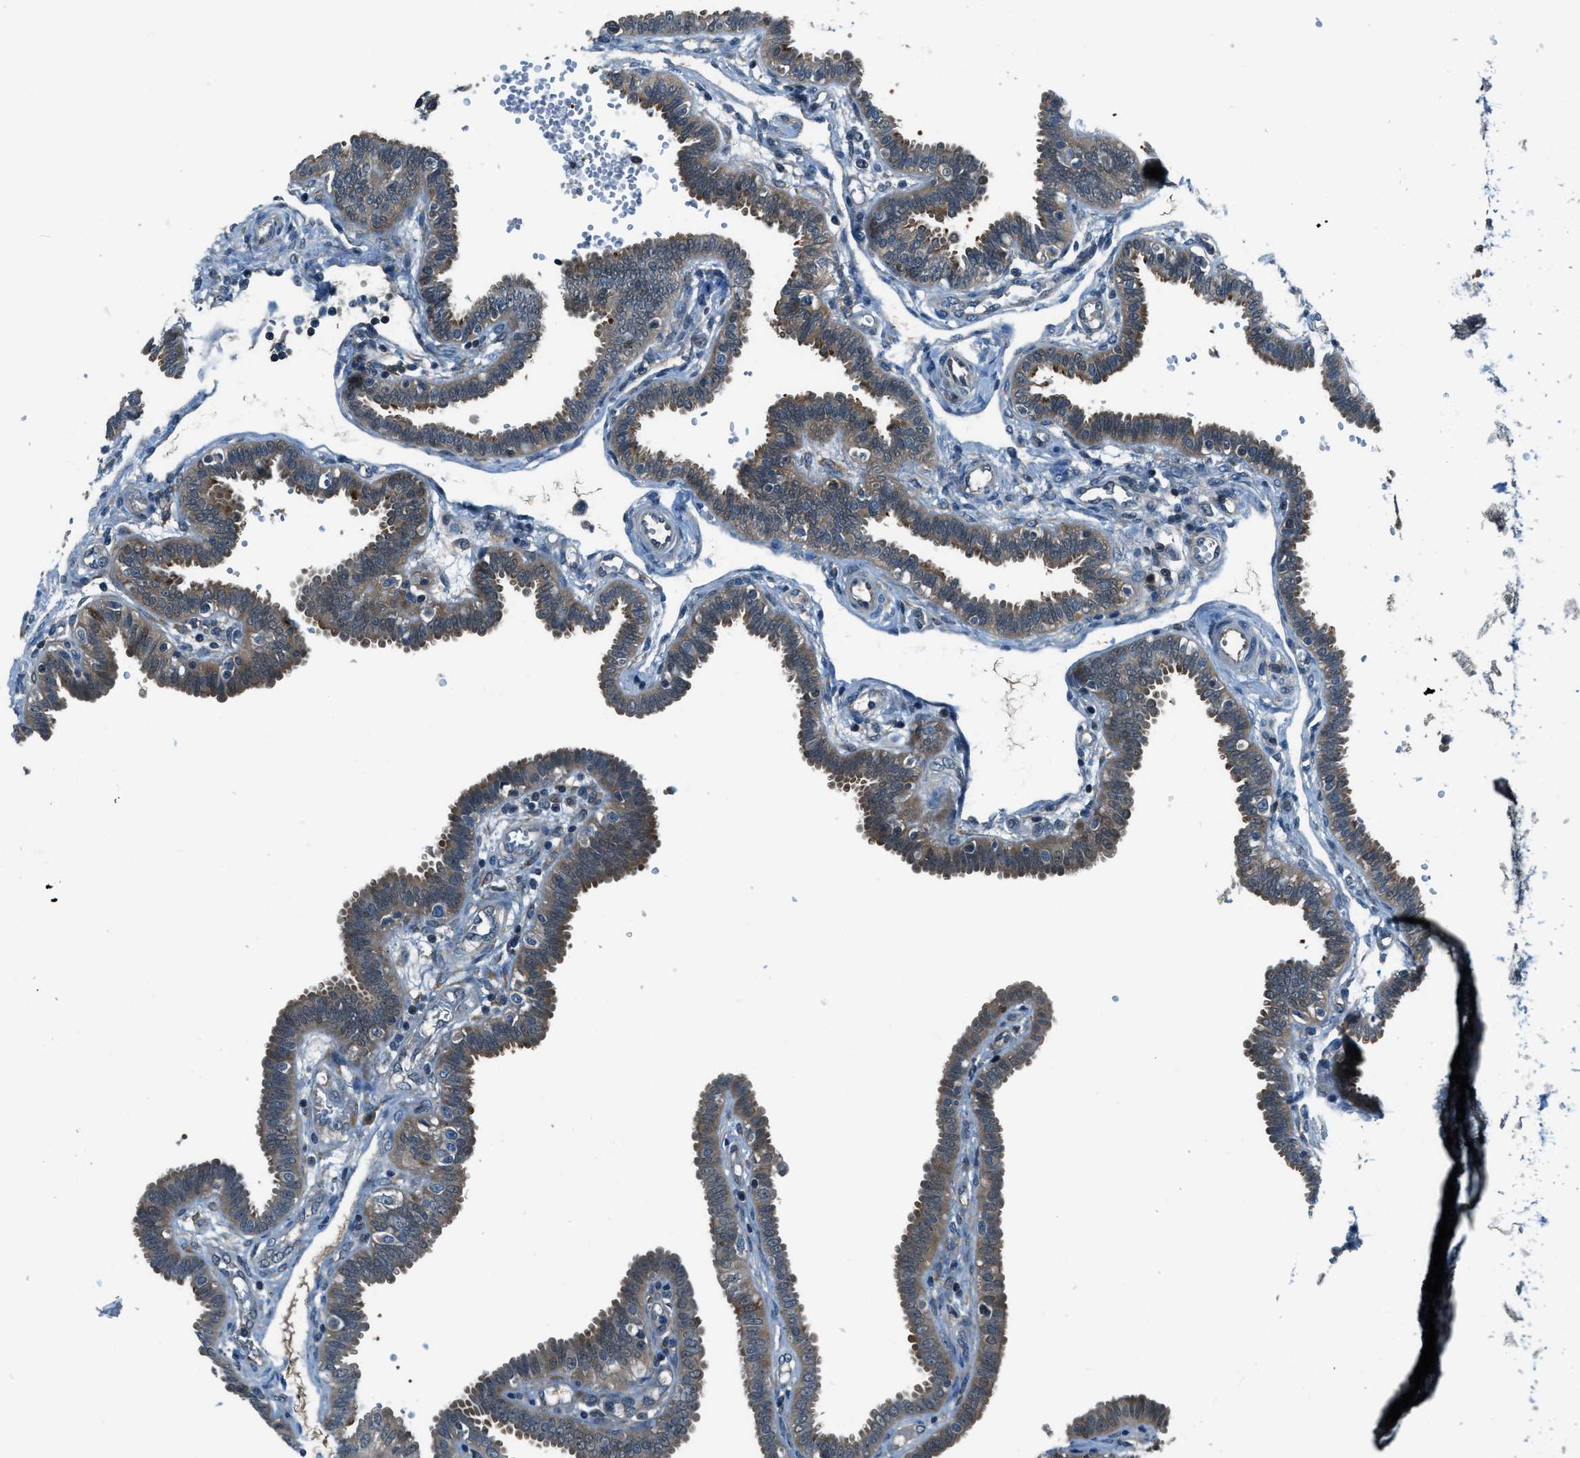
{"staining": {"intensity": "moderate", "quantity": "25%-75%", "location": "cytoplasmic/membranous"}, "tissue": "fallopian tube", "cell_type": "Glandular cells", "image_type": "normal", "snomed": [{"axis": "morphology", "description": "Normal tissue, NOS"}, {"axis": "topography", "description": "Fallopian tube"}], "caption": "Fallopian tube stained with DAB IHC displays medium levels of moderate cytoplasmic/membranous positivity in approximately 25%-75% of glandular cells.", "gene": "HEBP2", "patient": {"sex": "female", "age": 32}}